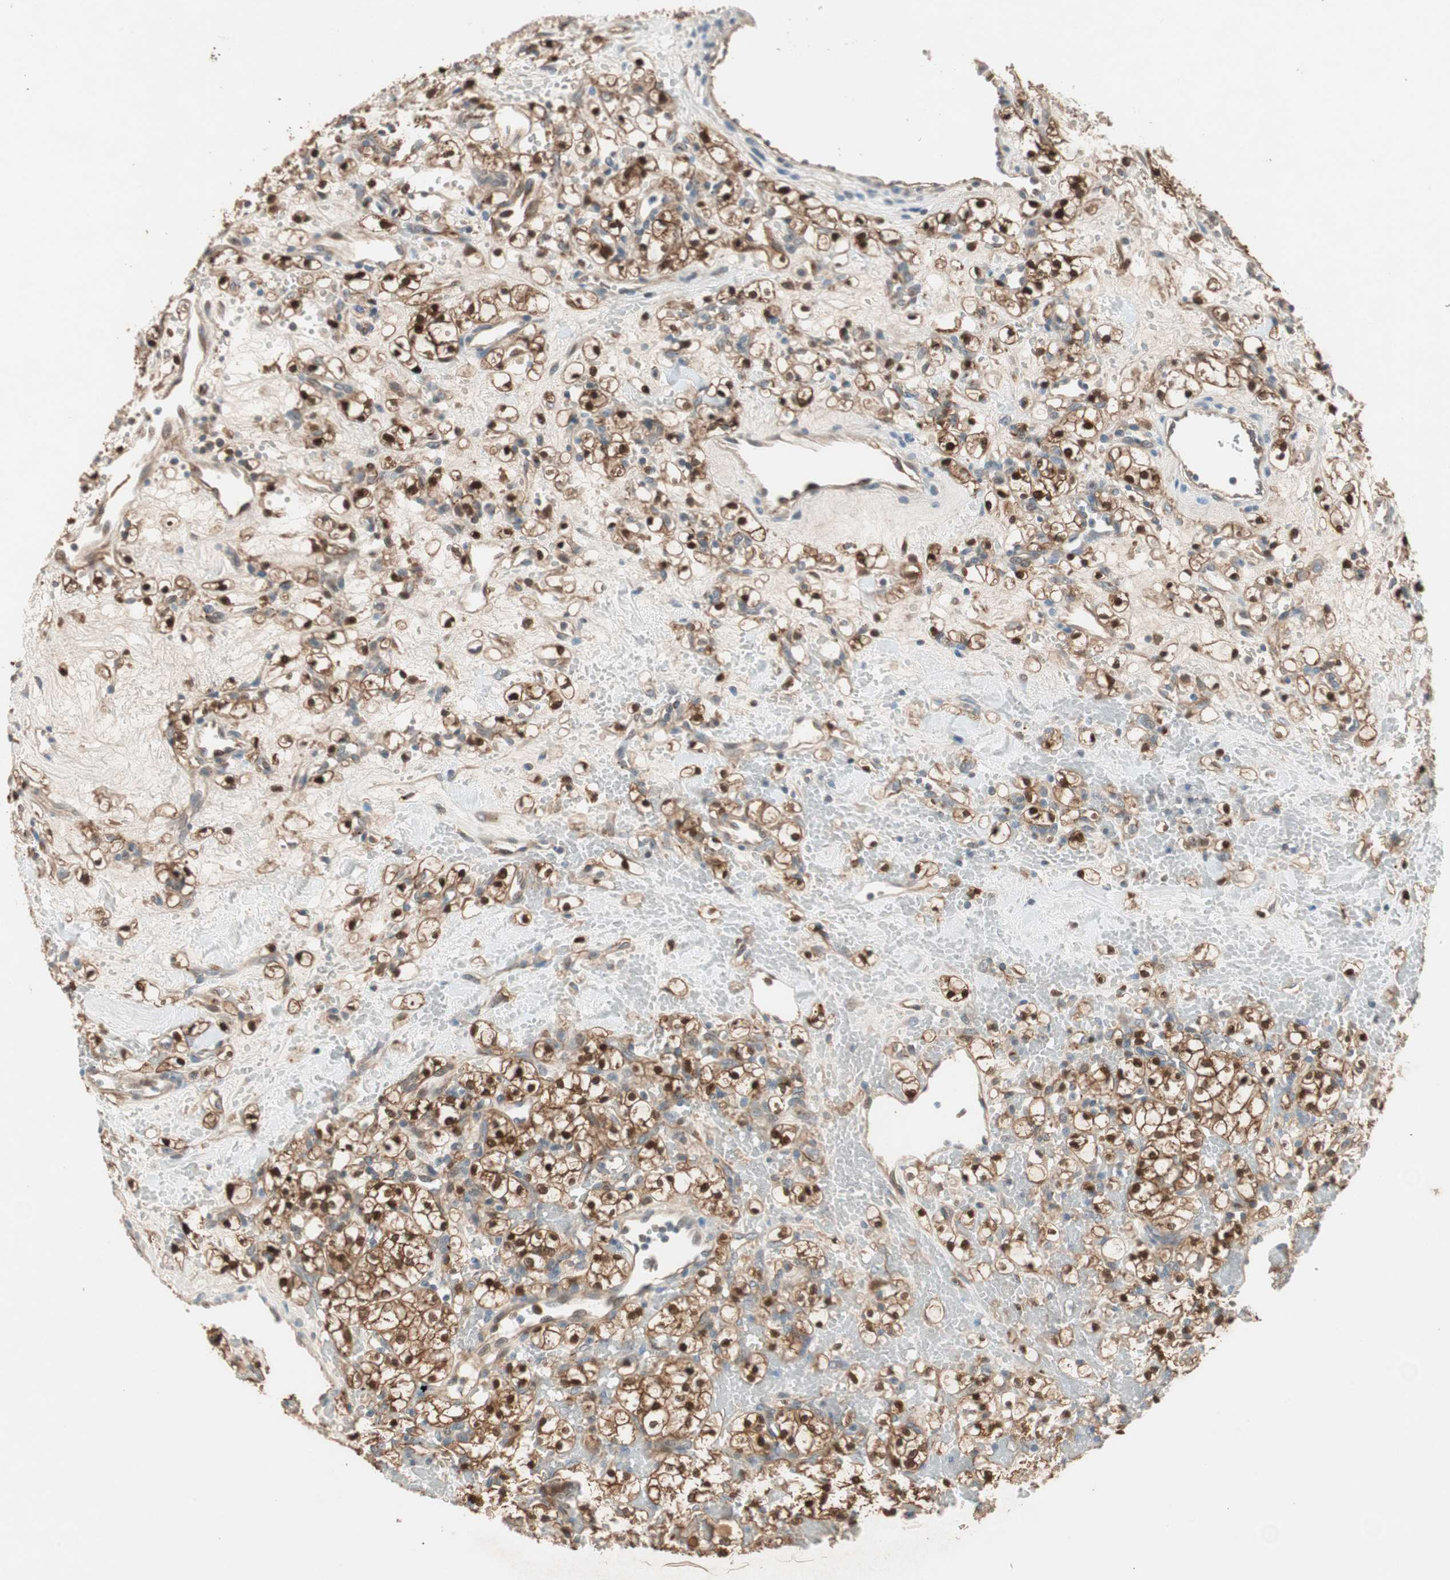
{"staining": {"intensity": "strong", "quantity": ">75%", "location": "cytoplasmic/membranous,nuclear"}, "tissue": "renal cancer", "cell_type": "Tumor cells", "image_type": "cancer", "snomed": [{"axis": "morphology", "description": "Adenocarcinoma, NOS"}, {"axis": "topography", "description": "Kidney"}], "caption": "An IHC micrograph of tumor tissue is shown. Protein staining in brown labels strong cytoplasmic/membranous and nuclear positivity in renal cancer within tumor cells. (brown staining indicates protein expression, while blue staining denotes nuclei).", "gene": "PIK3R3", "patient": {"sex": "female", "age": 60}}